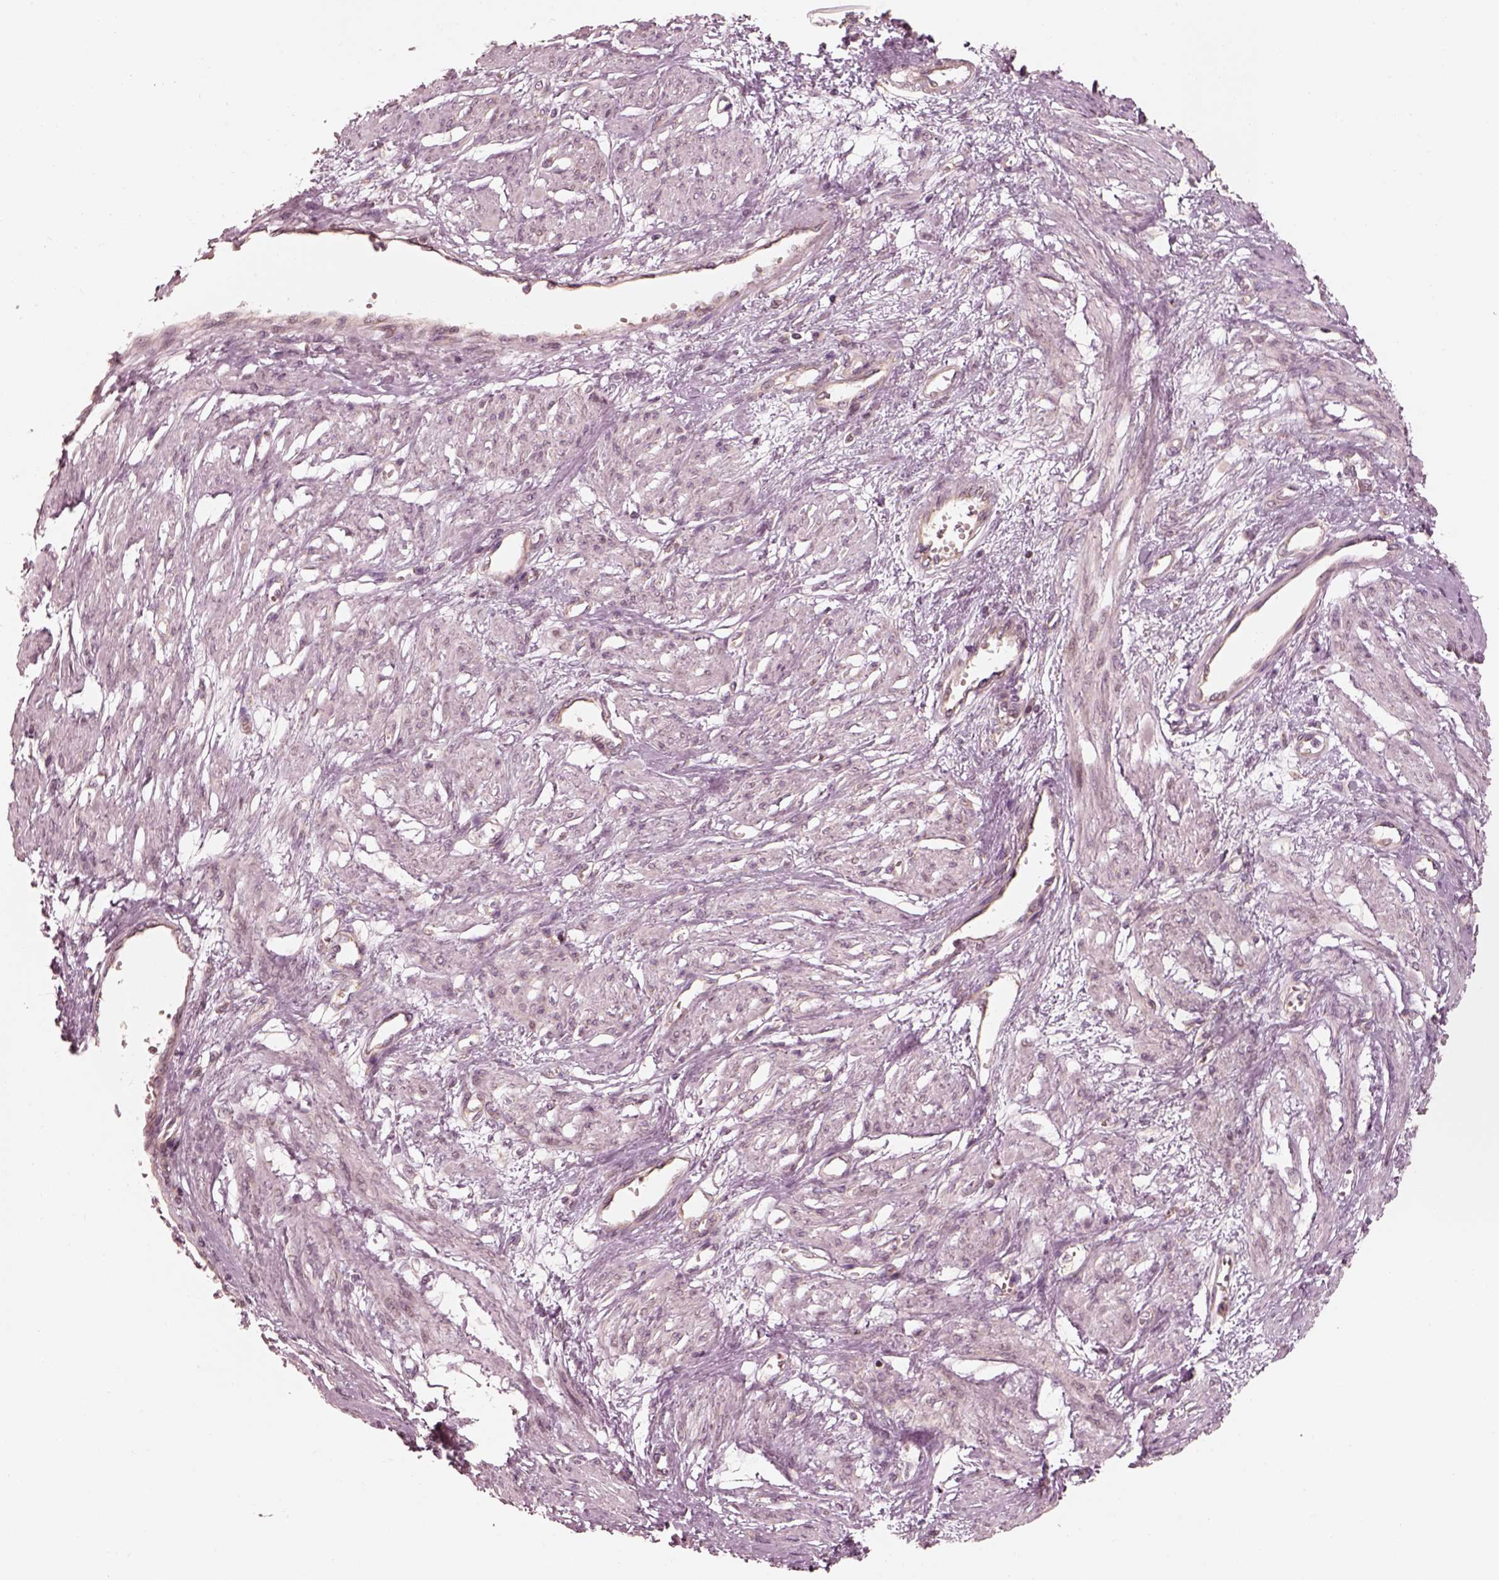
{"staining": {"intensity": "negative", "quantity": "none", "location": "none"}, "tissue": "smooth muscle", "cell_type": "Smooth muscle cells", "image_type": "normal", "snomed": [{"axis": "morphology", "description": "Normal tissue, NOS"}, {"axis": "topography", "description": "Smooth muscle"}, {"axis": "topography", "description": "Uterus"}], "caption": "This photomicrograph is of normal smooth muscle stained with IHC to label a protein in brown with the nuclei are counter-stained blue. There is no expression in smooth muscle cells.", "gene": "CNOT2", "patient": {"sex": "female", "age": 39}}